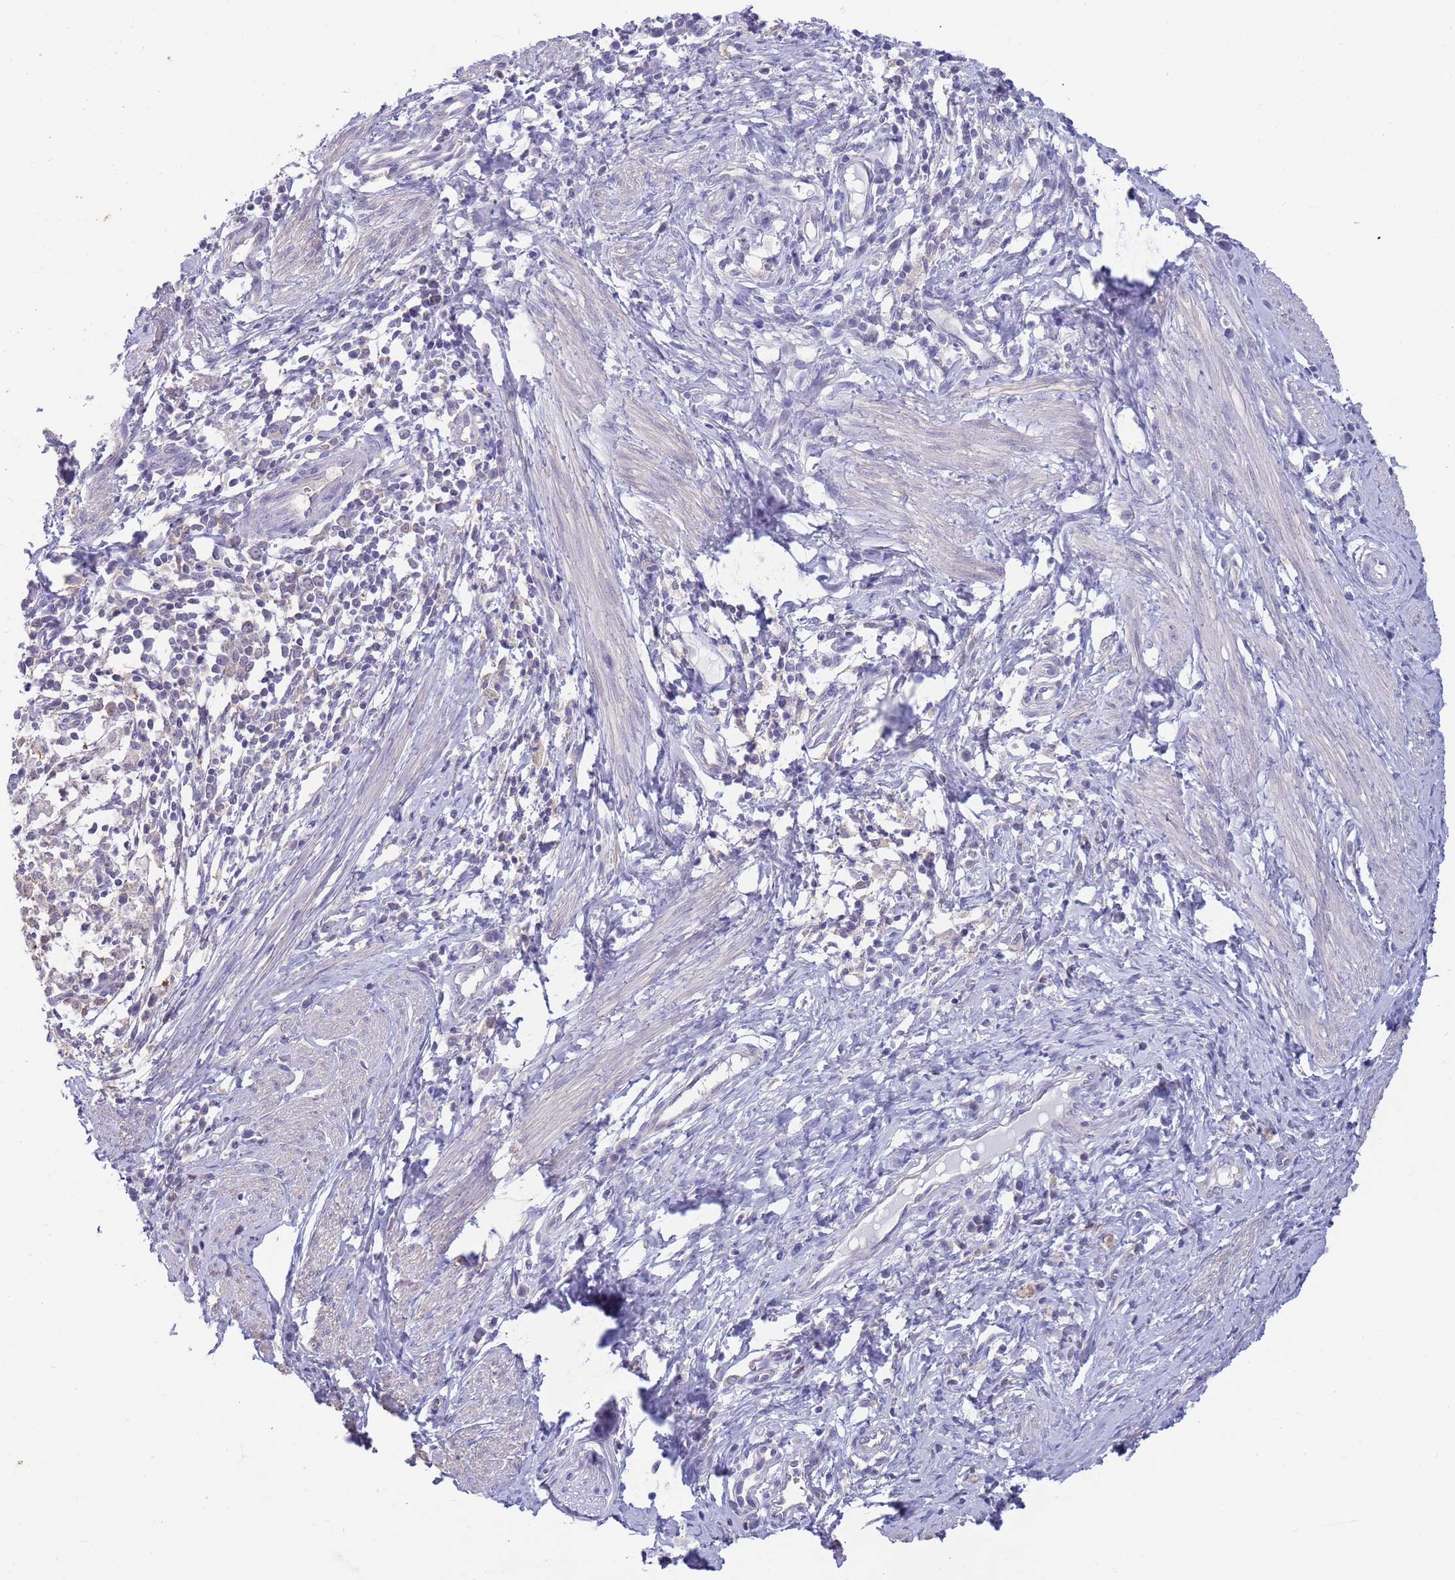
{"staining": {"intensity": "negative", "quantity": "none", "location": "none"}, "tissue": "cervical cancer", "cell_type": "Tumor cells", "image_type": "cancer", "snomed": [{"axis": "morphology", "description": "Adenocarcinoma, NOS"}, {"axis": "topography", "description": "Cervix"}], "caption": "DAB immunohistochemical staining of human cervical cancer (adenocarcinoma) shows no significant expression in tumor cells.", "gene": "AP5S1", "patient": {"sex": "female", "age": 36}}